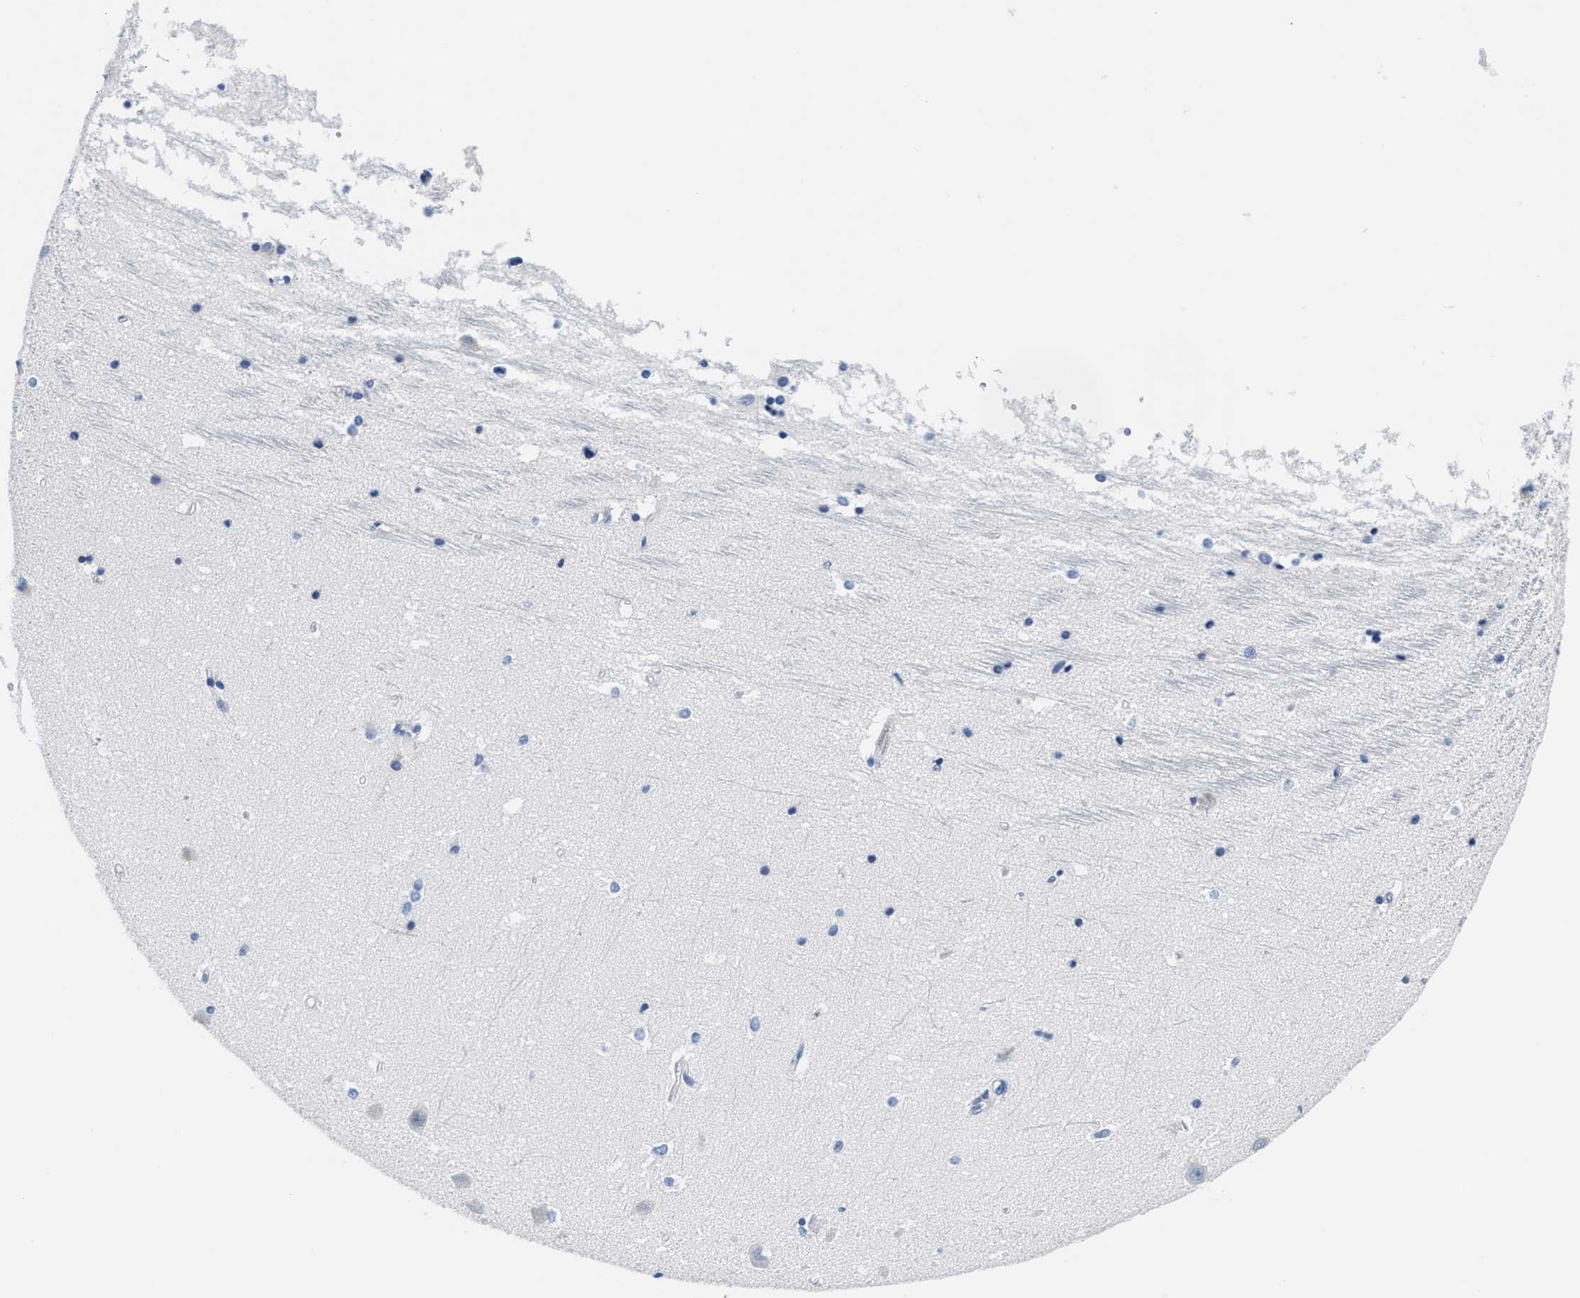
{"staining": {"intensity": "negative", "quantity": "none", "location": "none"}, "tissue": "hippocampus", "cell_type": "Glial cells", "image_type": "normal", "snomed": [{"axis": "morphology", "description": "Normal tissue, NOS"}, {"axis": "topography", "description": "Hippocampus"}], "caption": "Photomicrograph shows no protein staining in glial cells of benign hippocampus.", "gene": "GC", "patient": {"sex": "male", "age": 45}}